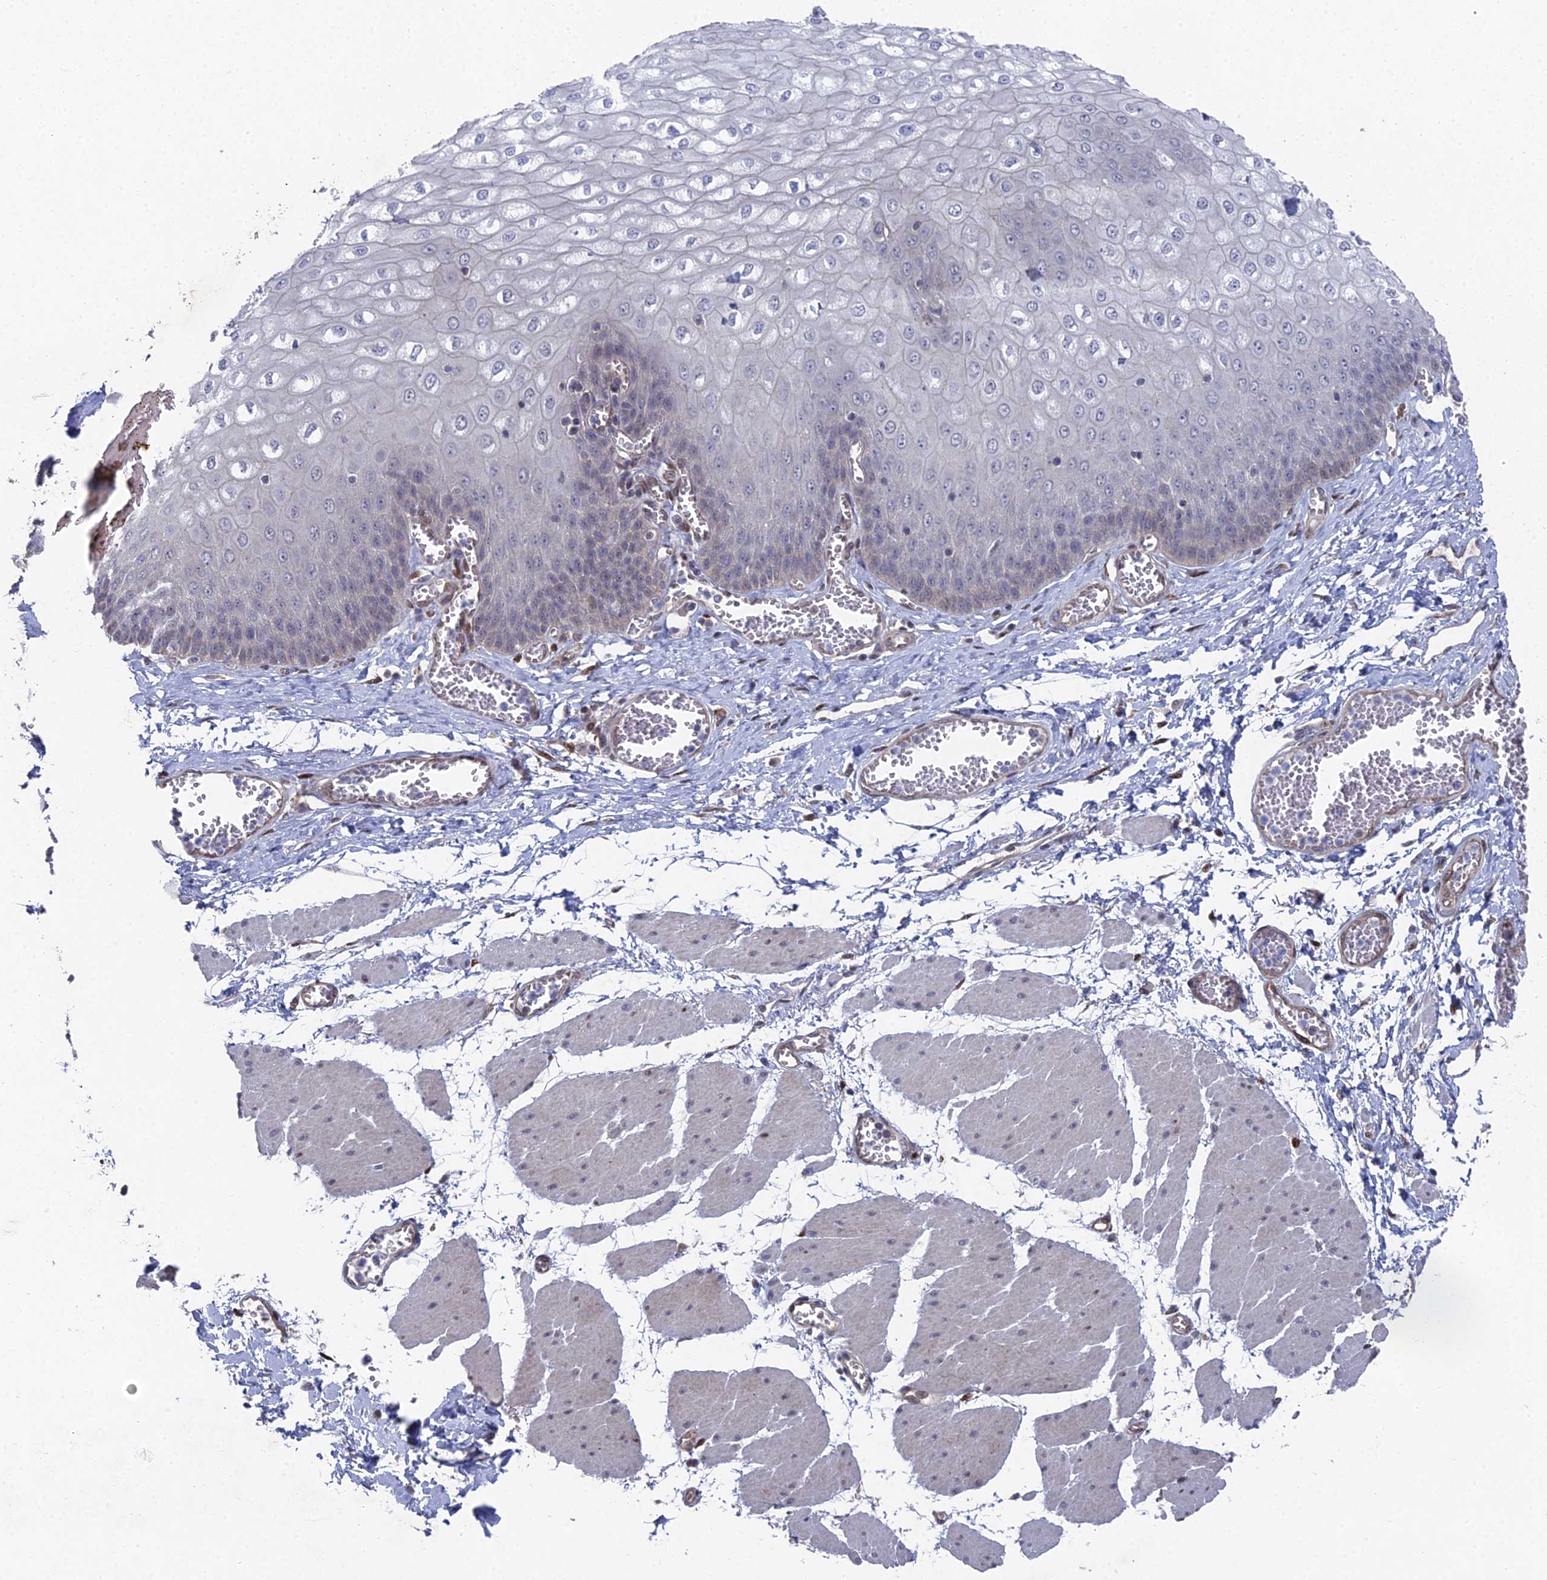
{"staining": {"intensity": "negative", "quantity": "none", "location": "none"}, "tissue": "esophagus", "cell_type": "Squamous epithelial cells", "image_type": "normal", "snomed": [{"axis": "morphology", "description": "Normal tissue, NOS"}, {"axis": "topography", "description": "Esophagus"}], "caption": "This is an IHC micrograph of unremarkable human esophagus. There is no positivity in squamous epithelial cells.", "gene": "UNC5D", "patient": {"sex": "male", "age": 60}}